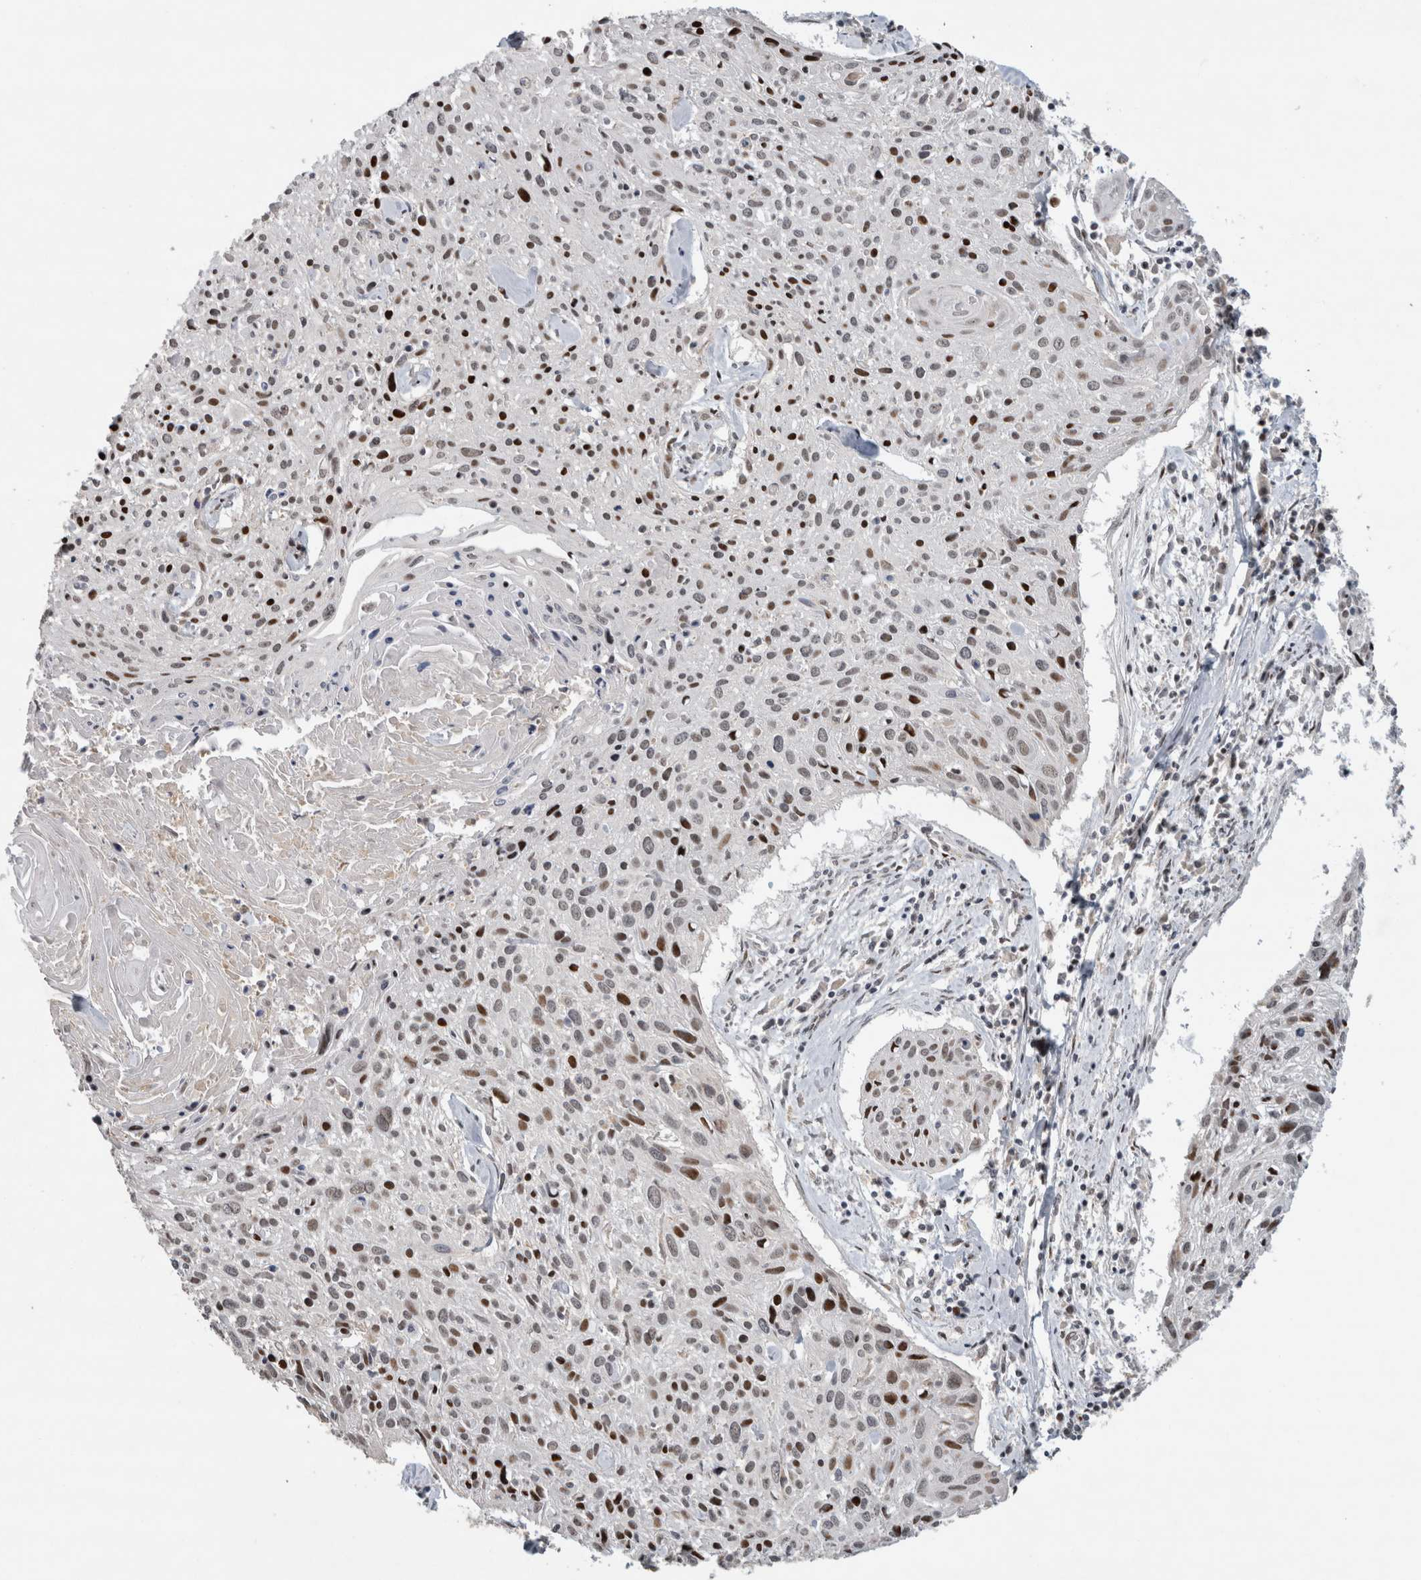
{"staining": {"intensity": "moderate", "quantity": "25%-75%", "location": "nuclear"}, "tissue": "cervical cancer", "cell_type": "Tumor cells", "image_type": "cancer", "snomed": [{"axis": "morphology", "description": "Squamous cell carcinoma, NOS"}, {"axis": "topography", "description": "Cervix"}], "caption": "Immunohistochemistry (DAB (3,3'-diaminobenzidine)) staining of cervical cancer reveals moderate nuclear protein positivity in approximately 25%-75% of tumor cells.", "gene": "C8orf58", "patient": {"sex": "female", "age": 51}}